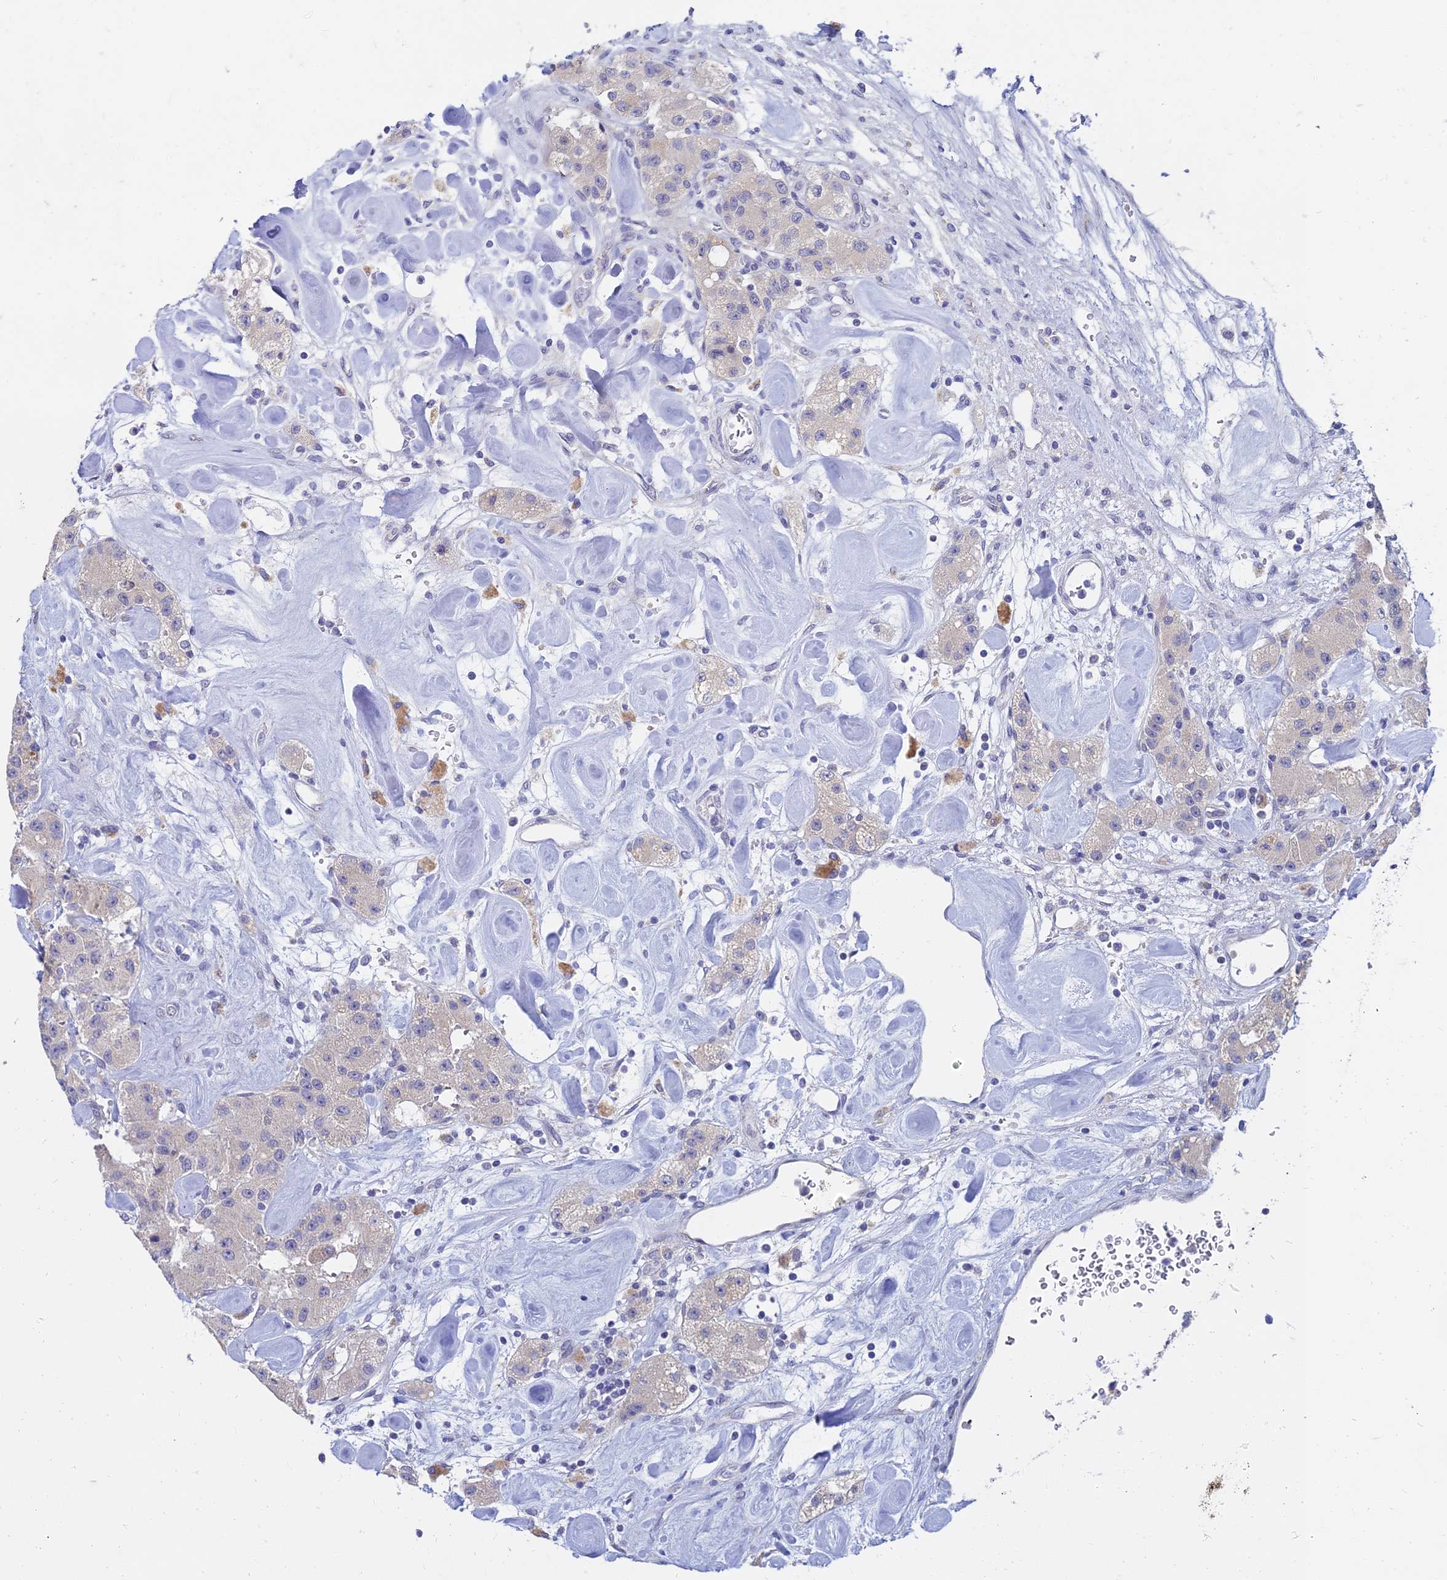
{"staining": {"intensity": "negative", "quantity": "none", "location": "none"}, "tissue": "carcinoid", "cell_type": "Tumor cells", "image_type": "cancer", "snomed": [{"axis": "morphology", "description": "Carcinoid, malignant, NOS"}, {"axis": "topography", "description": "Pancreas"}], "caption": "Protein analysis of carcinoid (malignant) shows no significant positivity in tumor cells.", "gene": "NPY", "patient": {"sex": "male", "age": 41}}